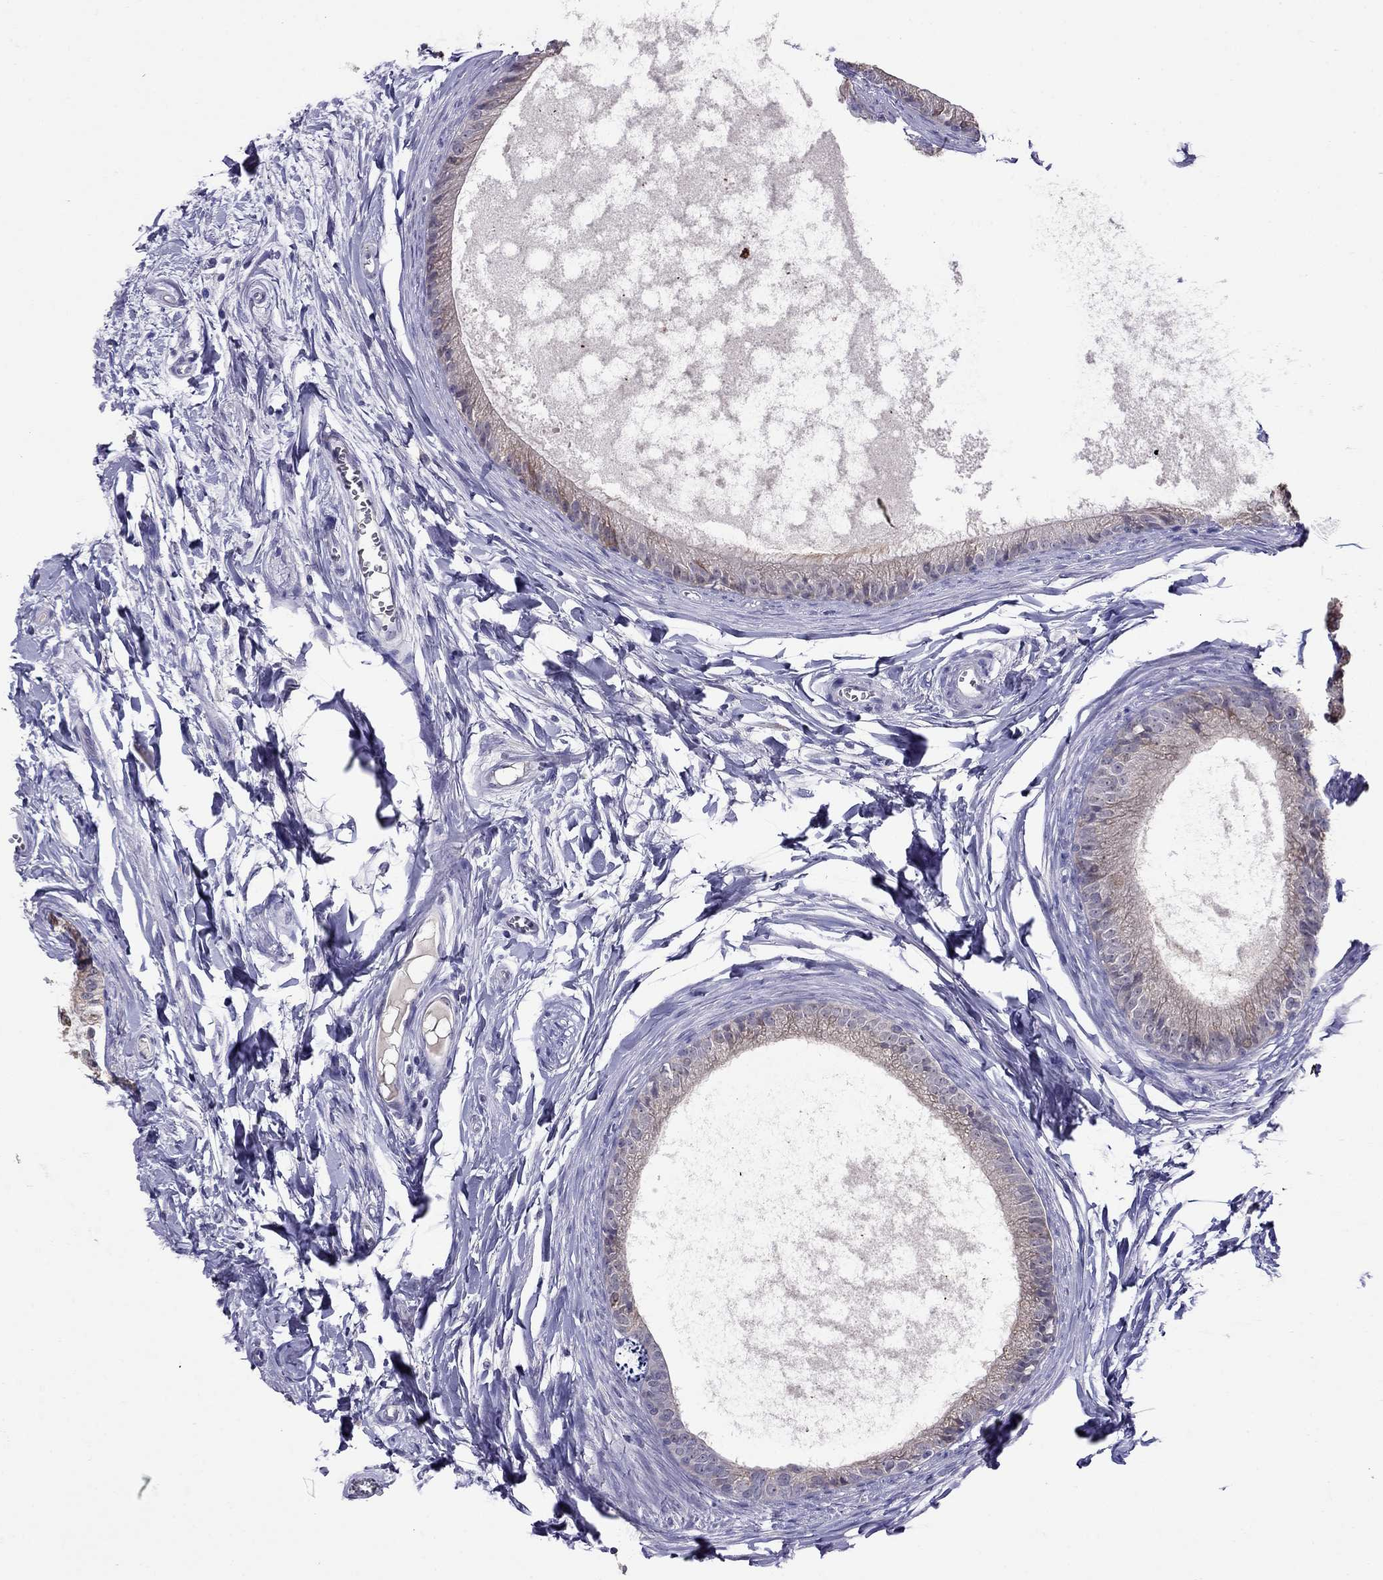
{"staining": {"intensity": "strong", "quantity": "<25%", "location": "cytoplasmic/membranous"}, "tissue": "epididymis", "cell_type": "Glandular cells", "image_type": "normal", "snomed": [{"axis": "morphology", "description": "Normal tissue, NOS"}, {"axis": "topography", "description": "Epididymis"}], "caption": "IHC staining of normal epididymis, which exhibits medium levels of strong cytoplasmic/membranous positivity in about <25% of glandular cells indicating strong cytoplasmic/membranous protein staining. The staining was performed using DAB (brown) for protein detection and nuclei were counterstained in hematoxylin (blue).", "gene": "MYO3B", "patient": {"sex": "male", "age": 51}}